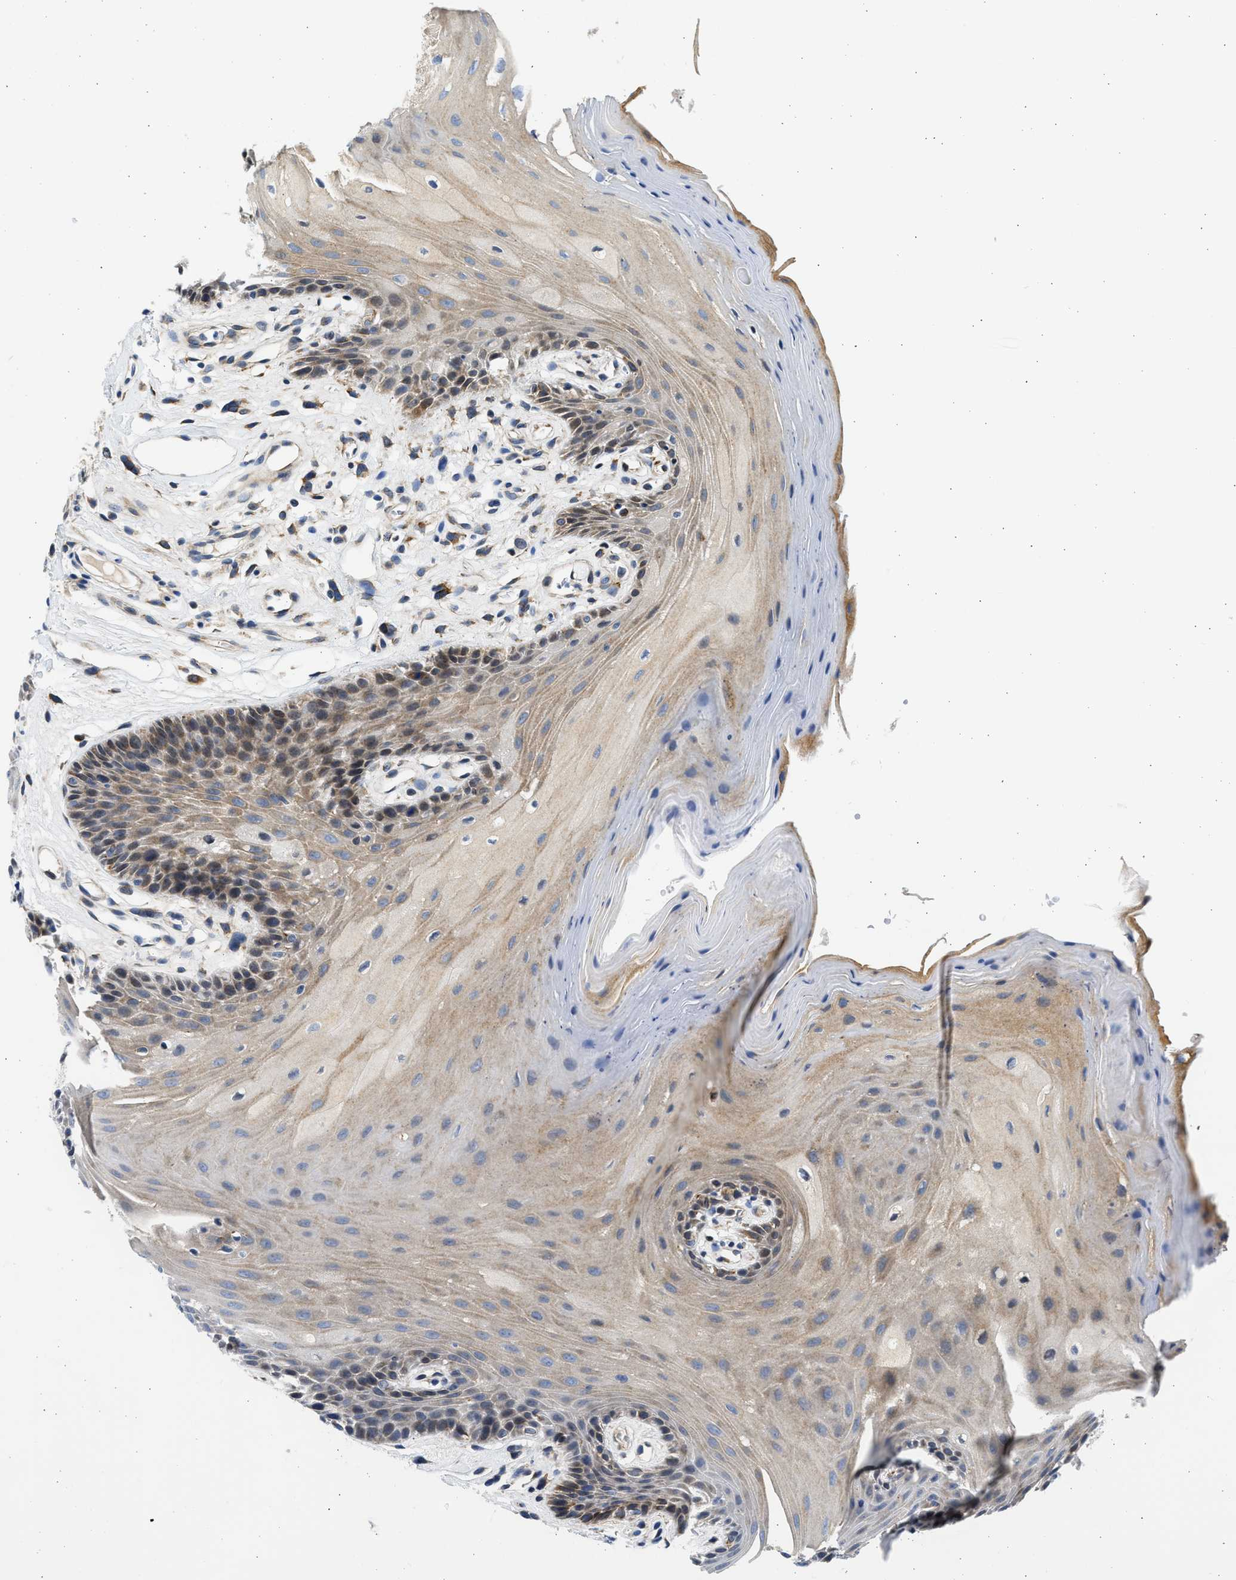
{"staining": {"intensity": "weak", "quantity": ">75%", "location": "cytoplasmic/membranous"}, "tissue": "oral mucosa", "cell_type": "Squamous epithelial cells", "image_type": "normal", "snomed": [{"axis": "morphology", "description": "Normal tissue, NOS"}, {"axis": "morphology", "description": "Squamous cell carcinoma, NOS"}, {"axis": "topography", "description": "Oral tissue"}, {"axis": "topography", "description": "Head-Neck"}], "caption": "IHC staining of normal oral mucosa, which reveals low levels of weak cytoplasmic/membranous staining in approximately >75% of squamous epithelial cells indicating weak cytoplasmic/membranous protein positivity. The staining was performed using DAB (brown) for protein detection and nuclei were counterstained in hematoxylin (blue).", "gene": "PLD2", "patient": {"sex": "male", "age": 71}}